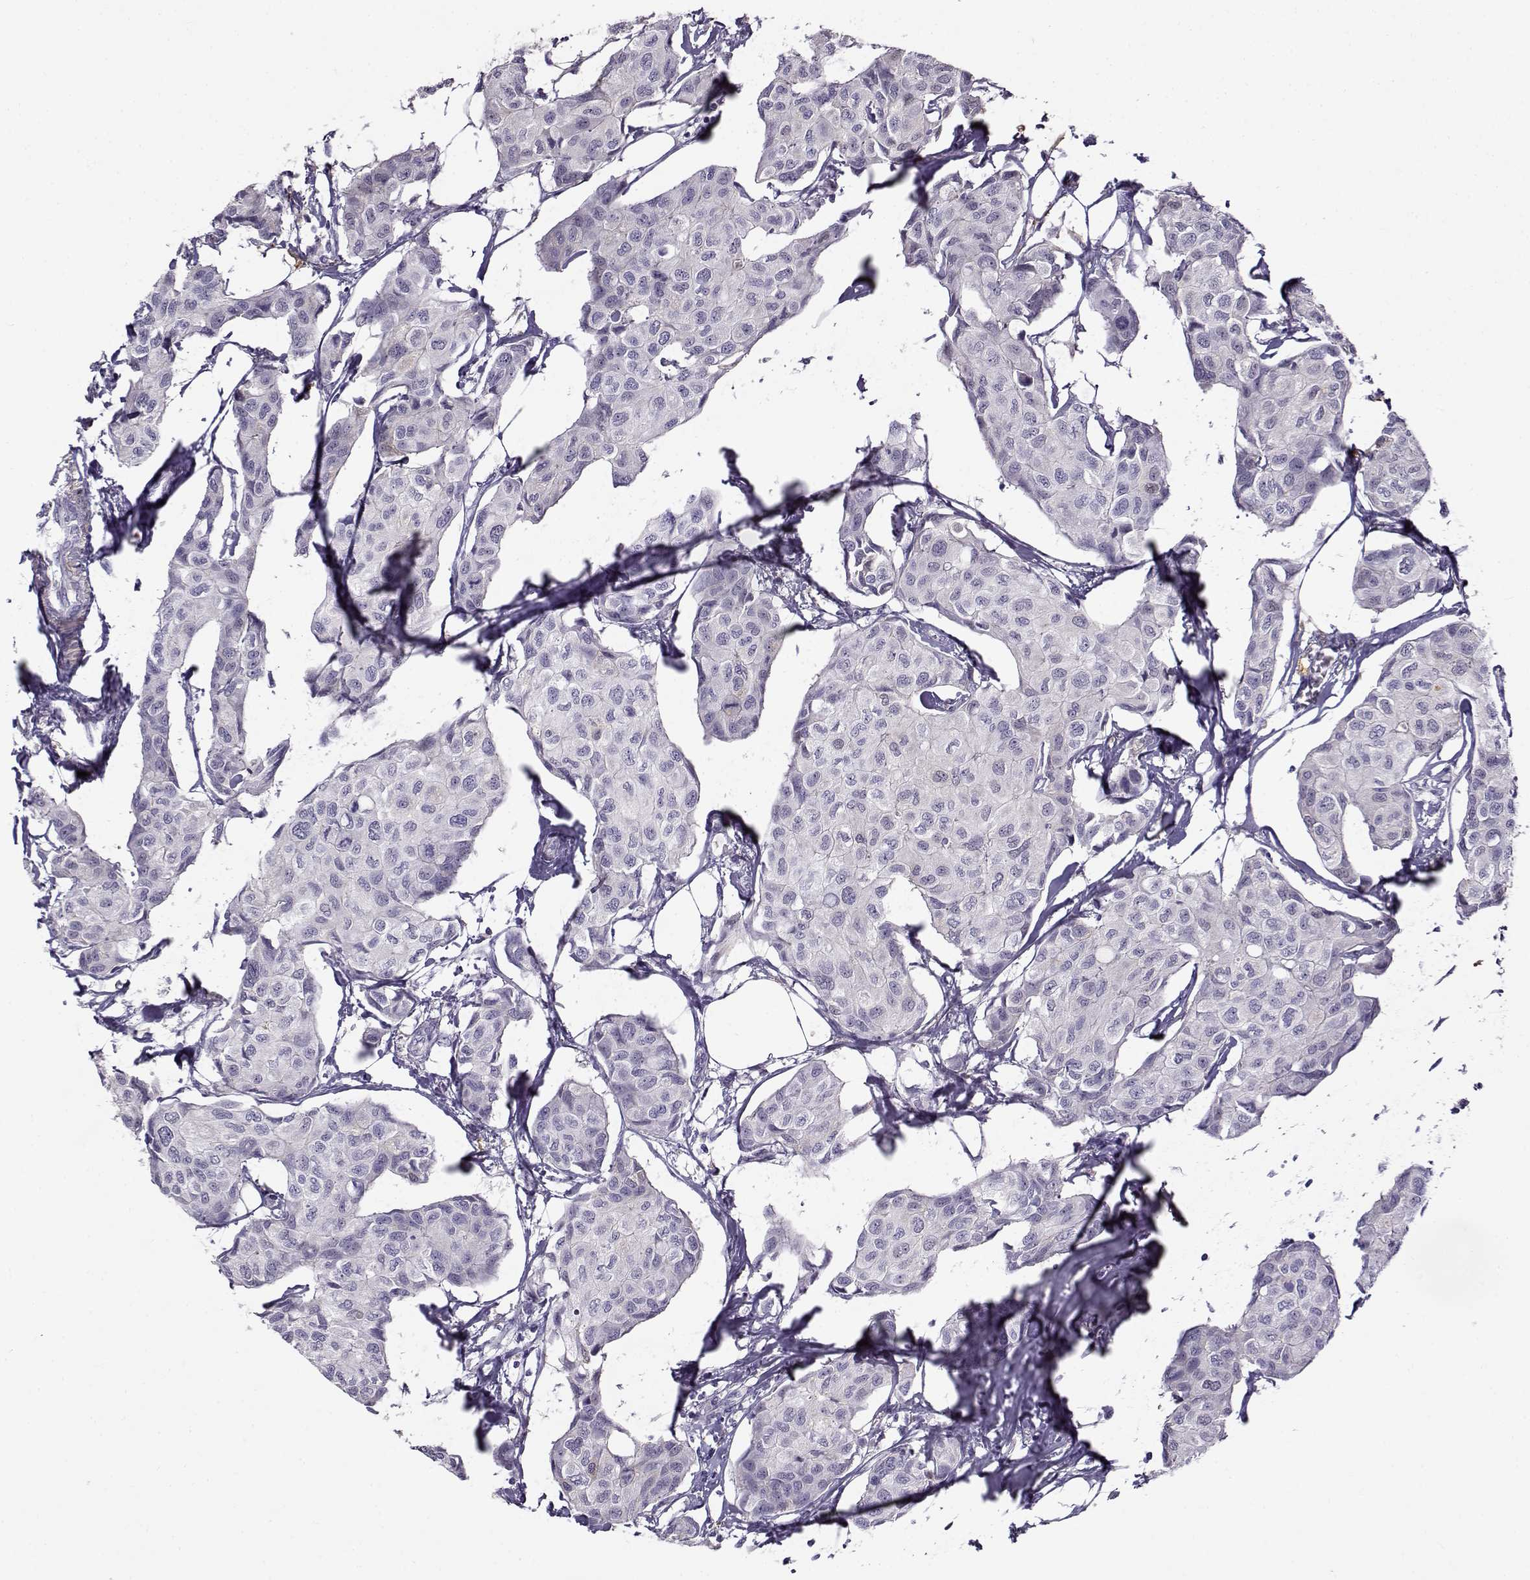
{"staining": {"intensity": "negative", "quantity": "none", "location": "none"}, "tissue": "breast cancer", "cell_type": "Tumor cells", "image_type": "cancer", "snomed": [{"axis": "morphology", "description": "Duct carcinoma"}, {"axis": "topography", "description": "Breast"}], "caption": "The photomicrograph reveals no significant expression in tumor cells of breast cancer (invasive ductal carcinoma).", "gene": "UCP3", "patient": {"sex": "female", "age": 80}}